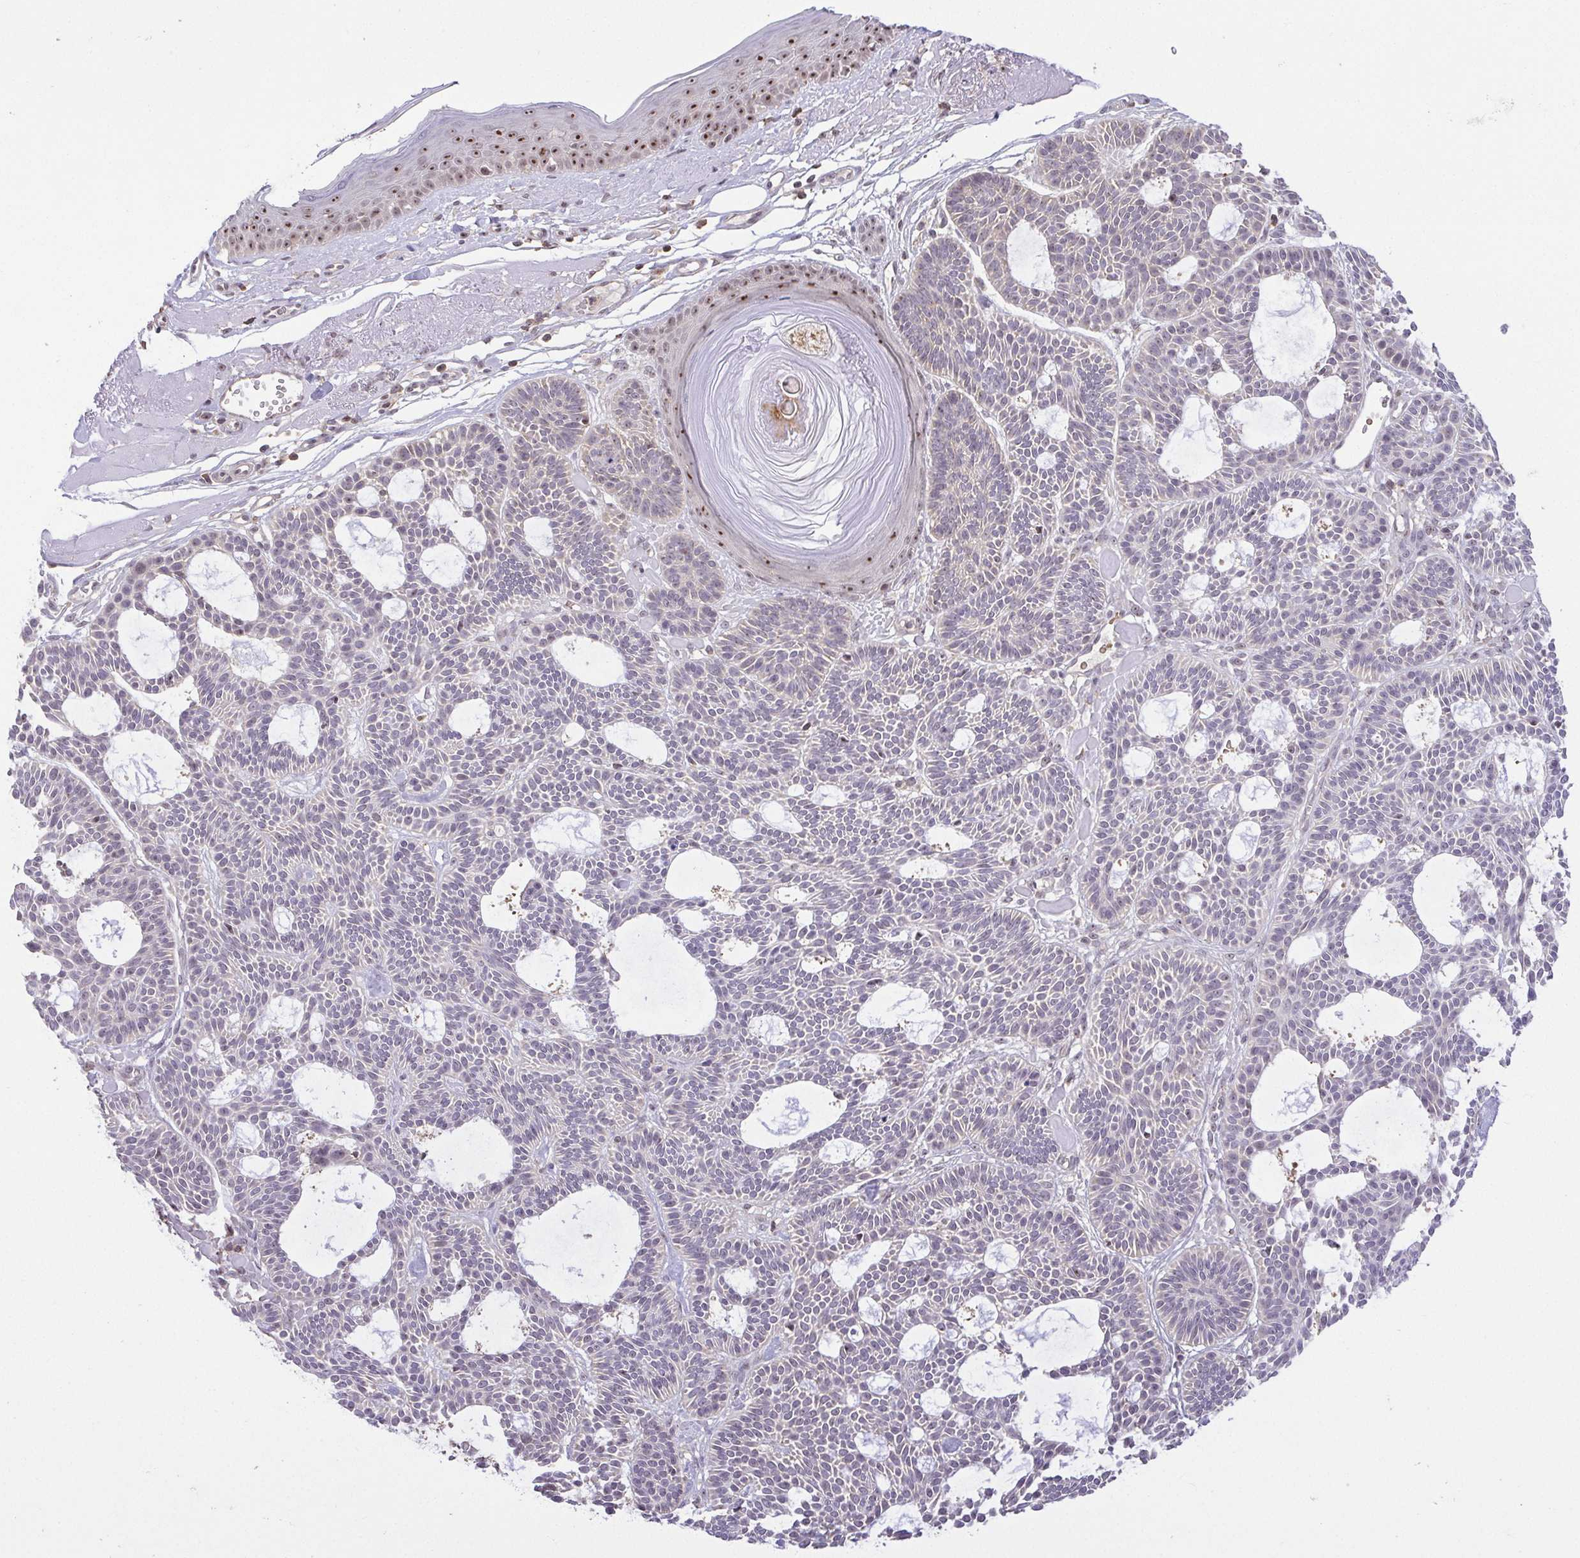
{"staining": {"intensity": "negative", "quantity": "none", "location": "none"}, "tissue": "skin cancer", "cell_type": "Tumor cells", "image_type": "cancer", "snomed": [{"axis": "morphology", "description": "Basal cell carcinoma"}, {"axis": "topography", "description": "Skin"}], "caption": "Basal cell carcinoma (skin) stained for a protein using immunohistochemistry (IHC) displays no positivity tumor cells.", "gene": "RSL24D1", "patient": {"sex": "male", "age": 85}}